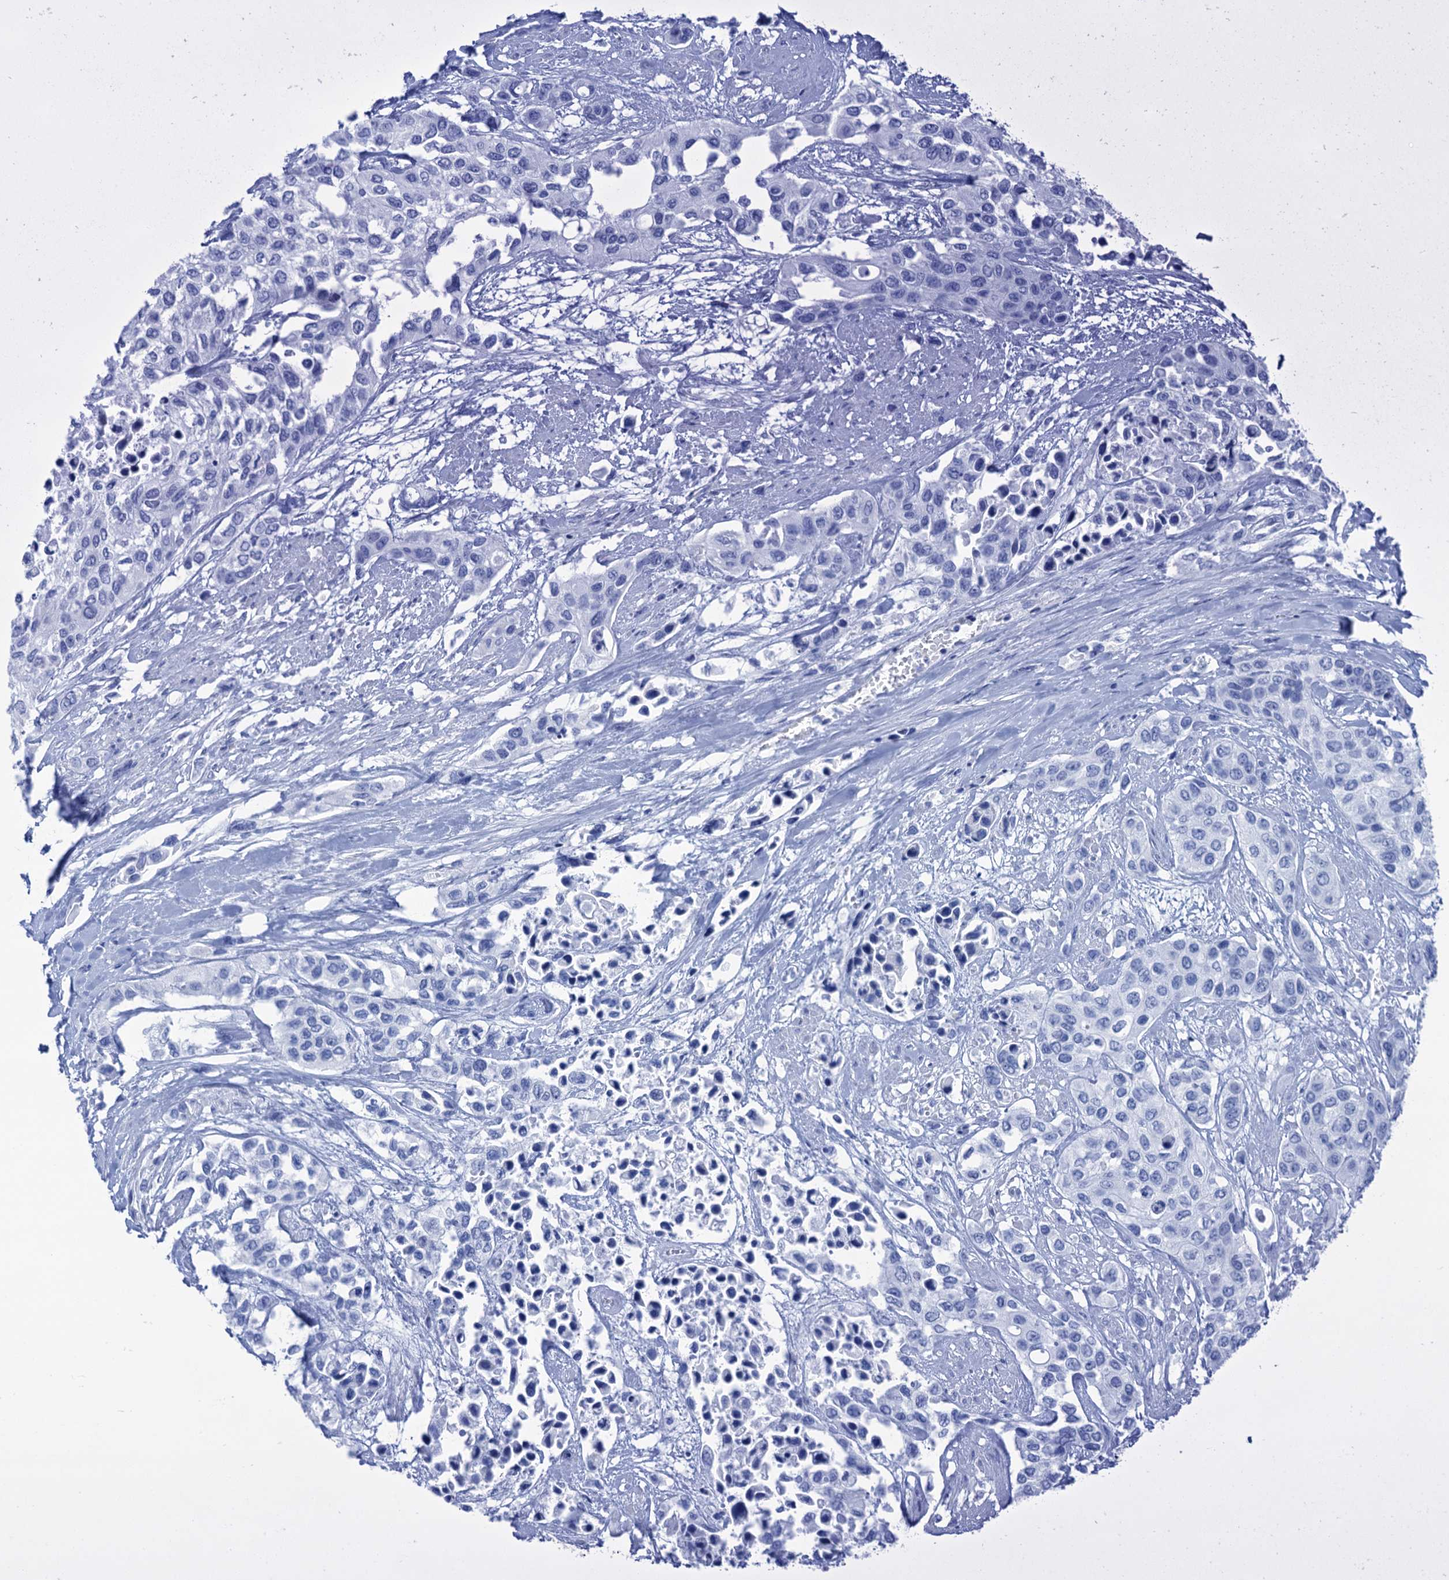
{"staining": {"intensity": "negative", "quantity": "none", "location": "none"}, "tissue": "urothelial cancer", "cell_type": "Tumor cells", "image_type": "cancer", "snomed": [{"axis": "morphology", "description": "Normal tissue, NOS"}, {"axis": "morphology", "description": "Urothelial carcinoma, High grade"}, {"axis": "topography", "description": "Vascular tissue"}, {"axis": "topography", "description": "Urinary bladder"}], "caption": "High magnification brightfield microscopy of high-grade urothelial carcinoma stained with DAB (brown) and counterstained with hematoxylin (blue): tumor cells show no significant staining. (IHC, brightfield microscopy, high magnification).", "gene": "CABYR", "patient": {"sex": "female", "age": 56}}